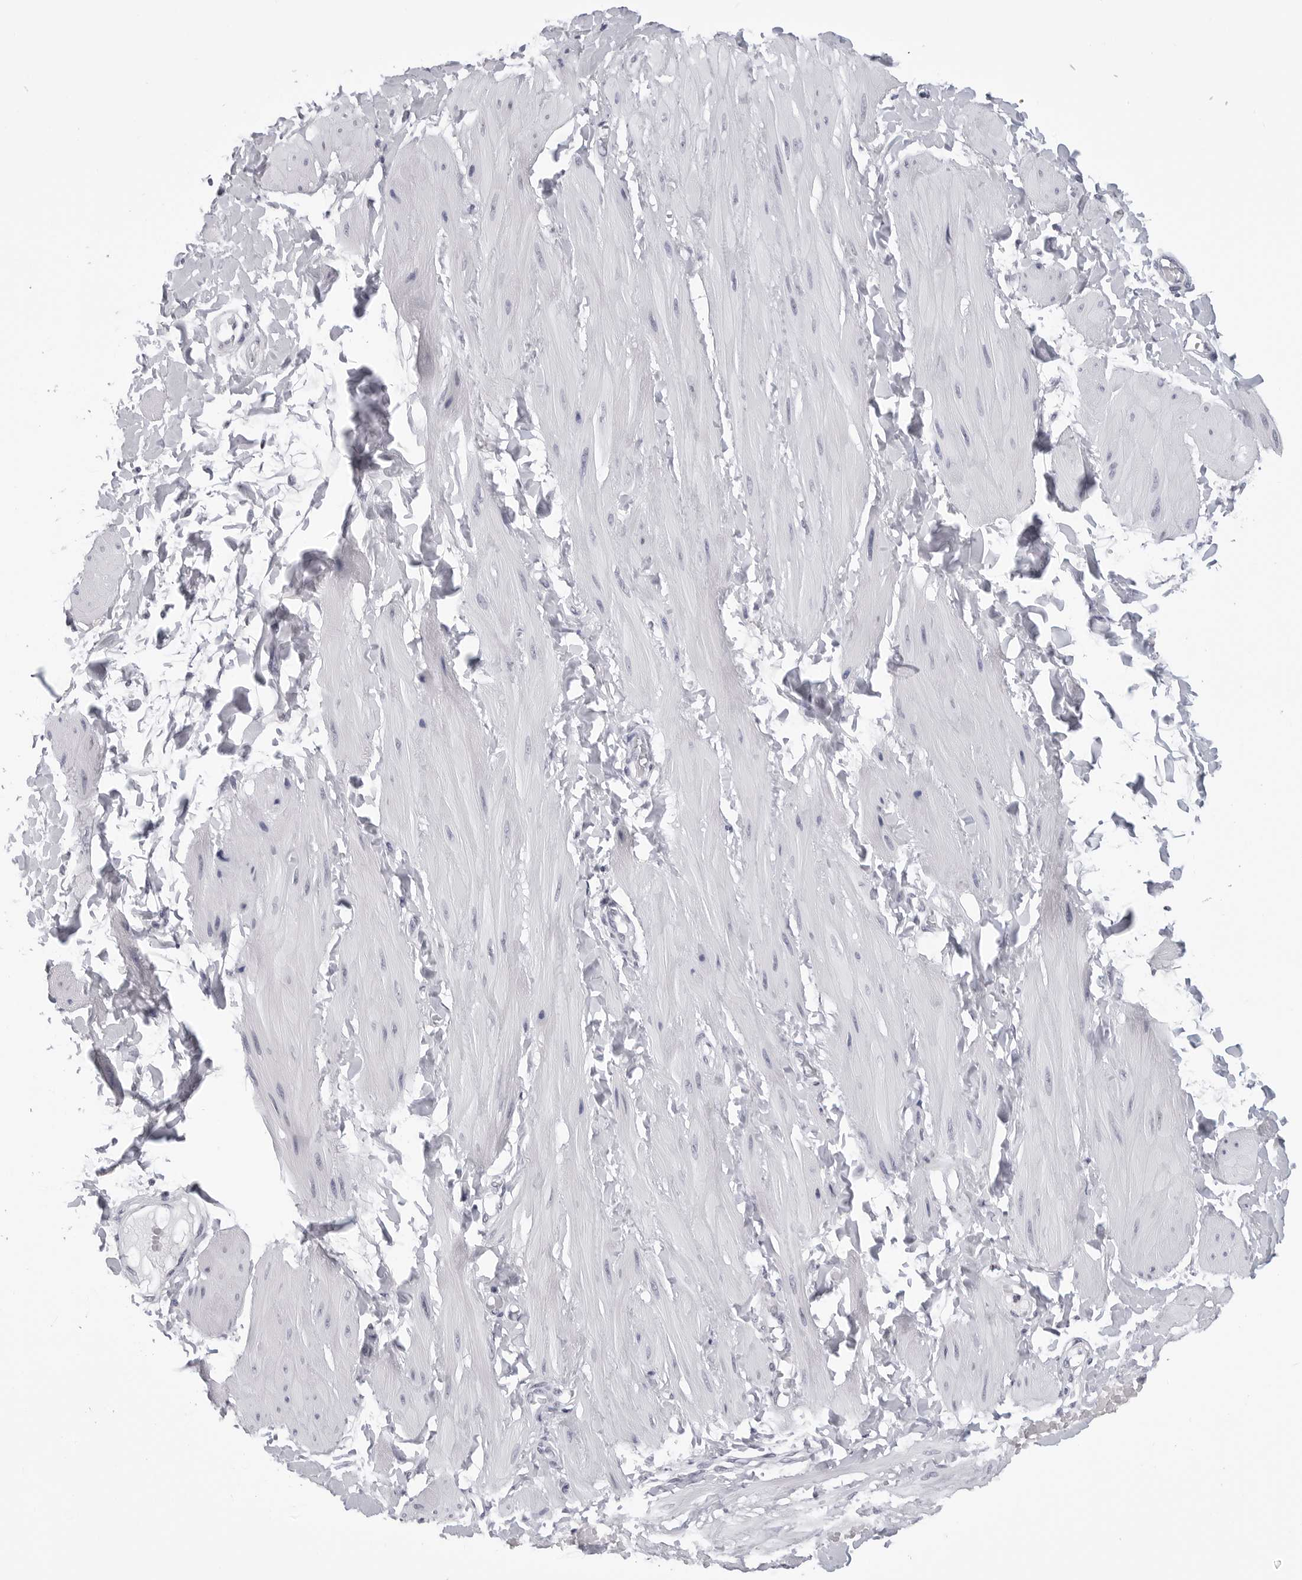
{"staining": {"intensity": "negative", "quantity": "none", "location": "none"}, "tissue": "adipose tissue", "cell_type": "Adipocytes", "image_type": "normal", "snomed": [{"axis": "morphology", "description": "Normal tissue, NOS"}, {"axis": "topography", "description": "Adipose tissue"}, {"axis": "topography", "description": "Vascular tissue"}, {"axis": "topography", "description": "Peripheral nerve tissue"}], "caption": "An IHC micrograph of benign adipose tissue is shown. There is no staining in adipocytes of adipose tissue.", "gene": "GNL2", "patient": {"sex": "male", "age": 25}}